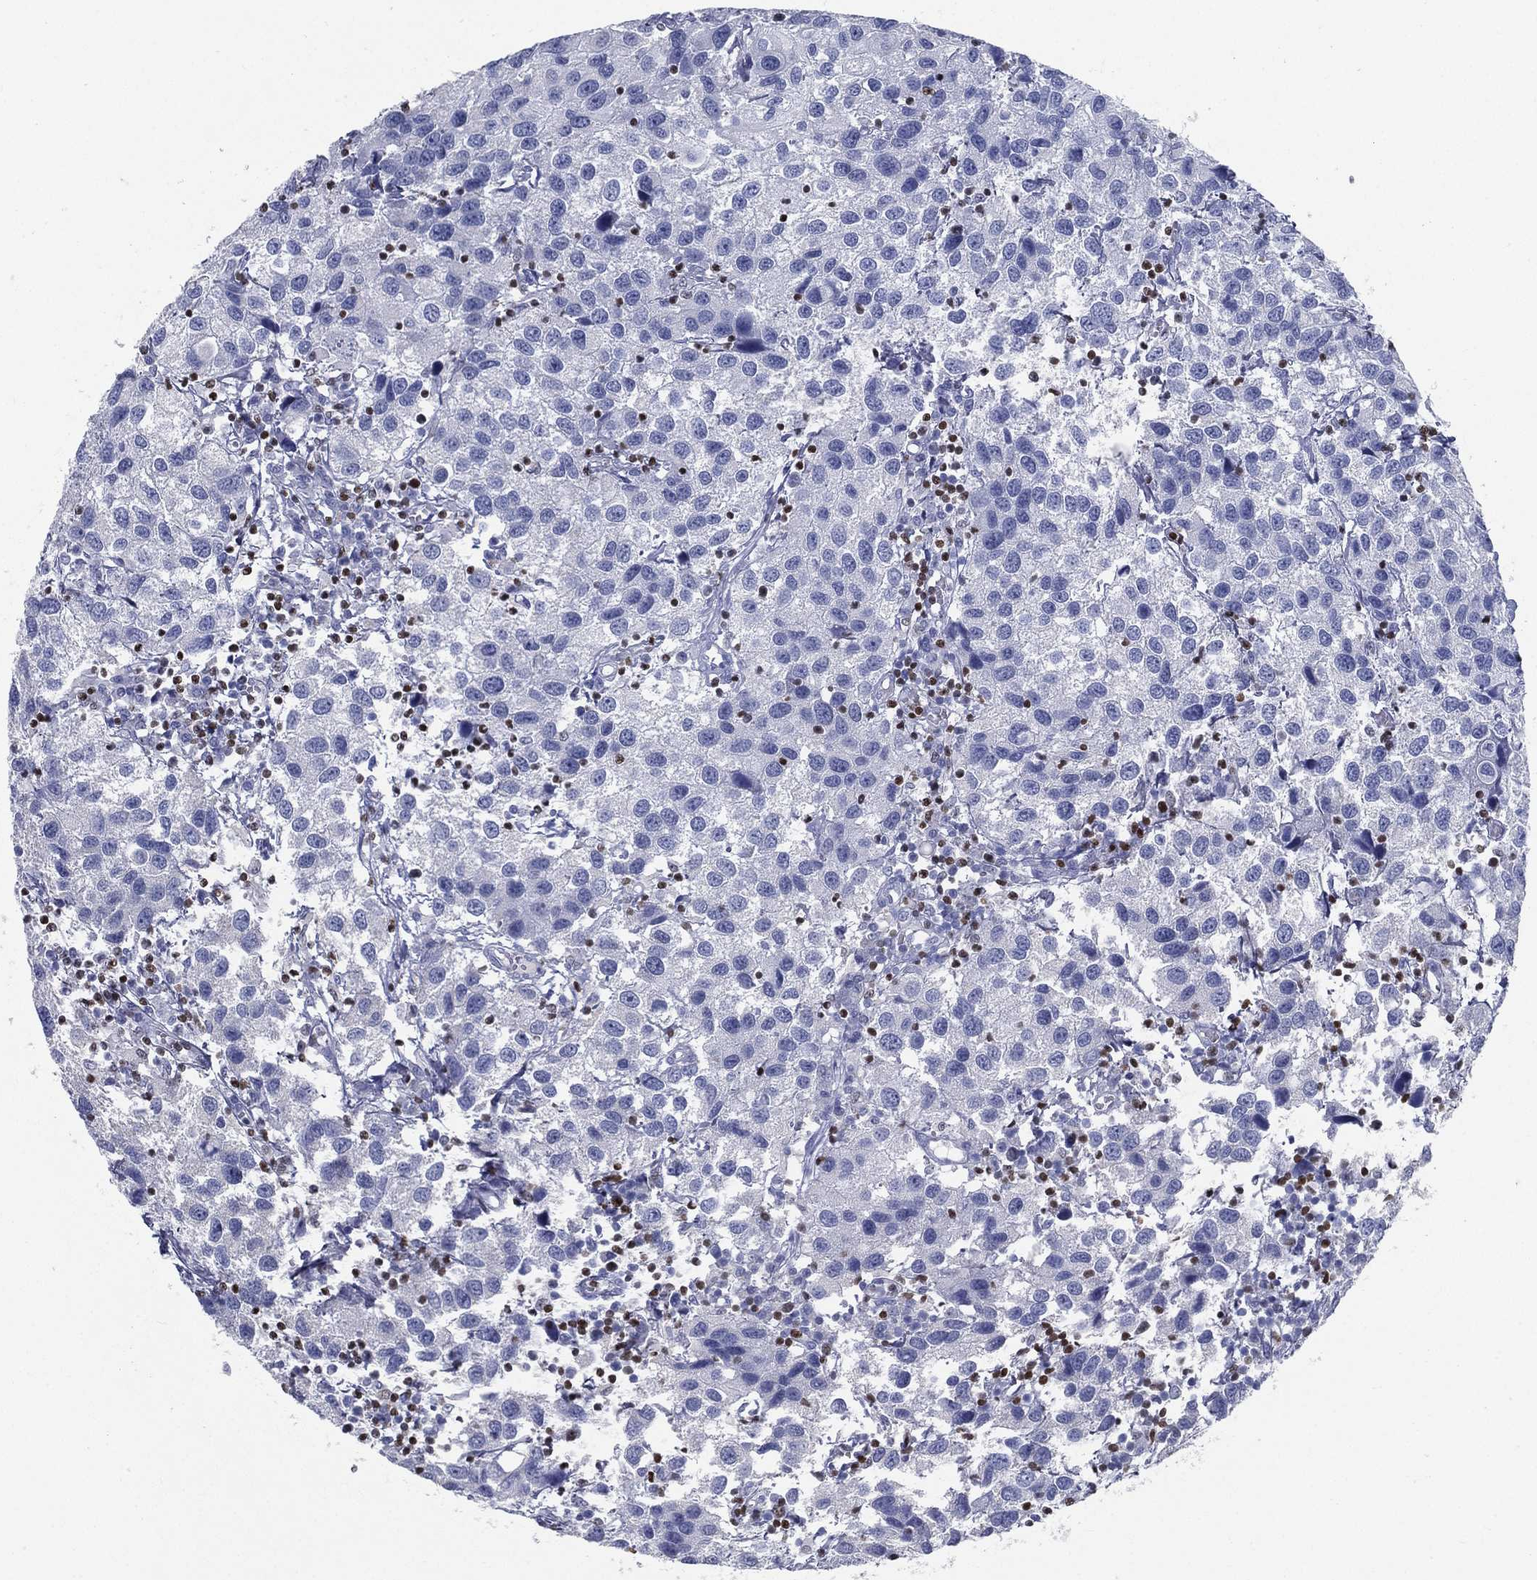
{"staining": {"intensity": "negative", "quantity": "none", "location": "none"}, "tissue": "urothelial cancer", "cell_type": "Tumor cells", "image_type": "cancer", "snomed": [{"axis": "morphology", "description": "Urothelial carcinoma, High grade"}, {"axis": "topography", "description": "Urinary bladder"}], "caption": "Tumor cells show no significant staining in urothelial carcinoma (high-grade). The staining is performed using DAB brown chromogen with nuclei counter-stained in using hematoxylin.", "gene": "PYHIN1", "patient": {"sex": "male", "age": 79}}